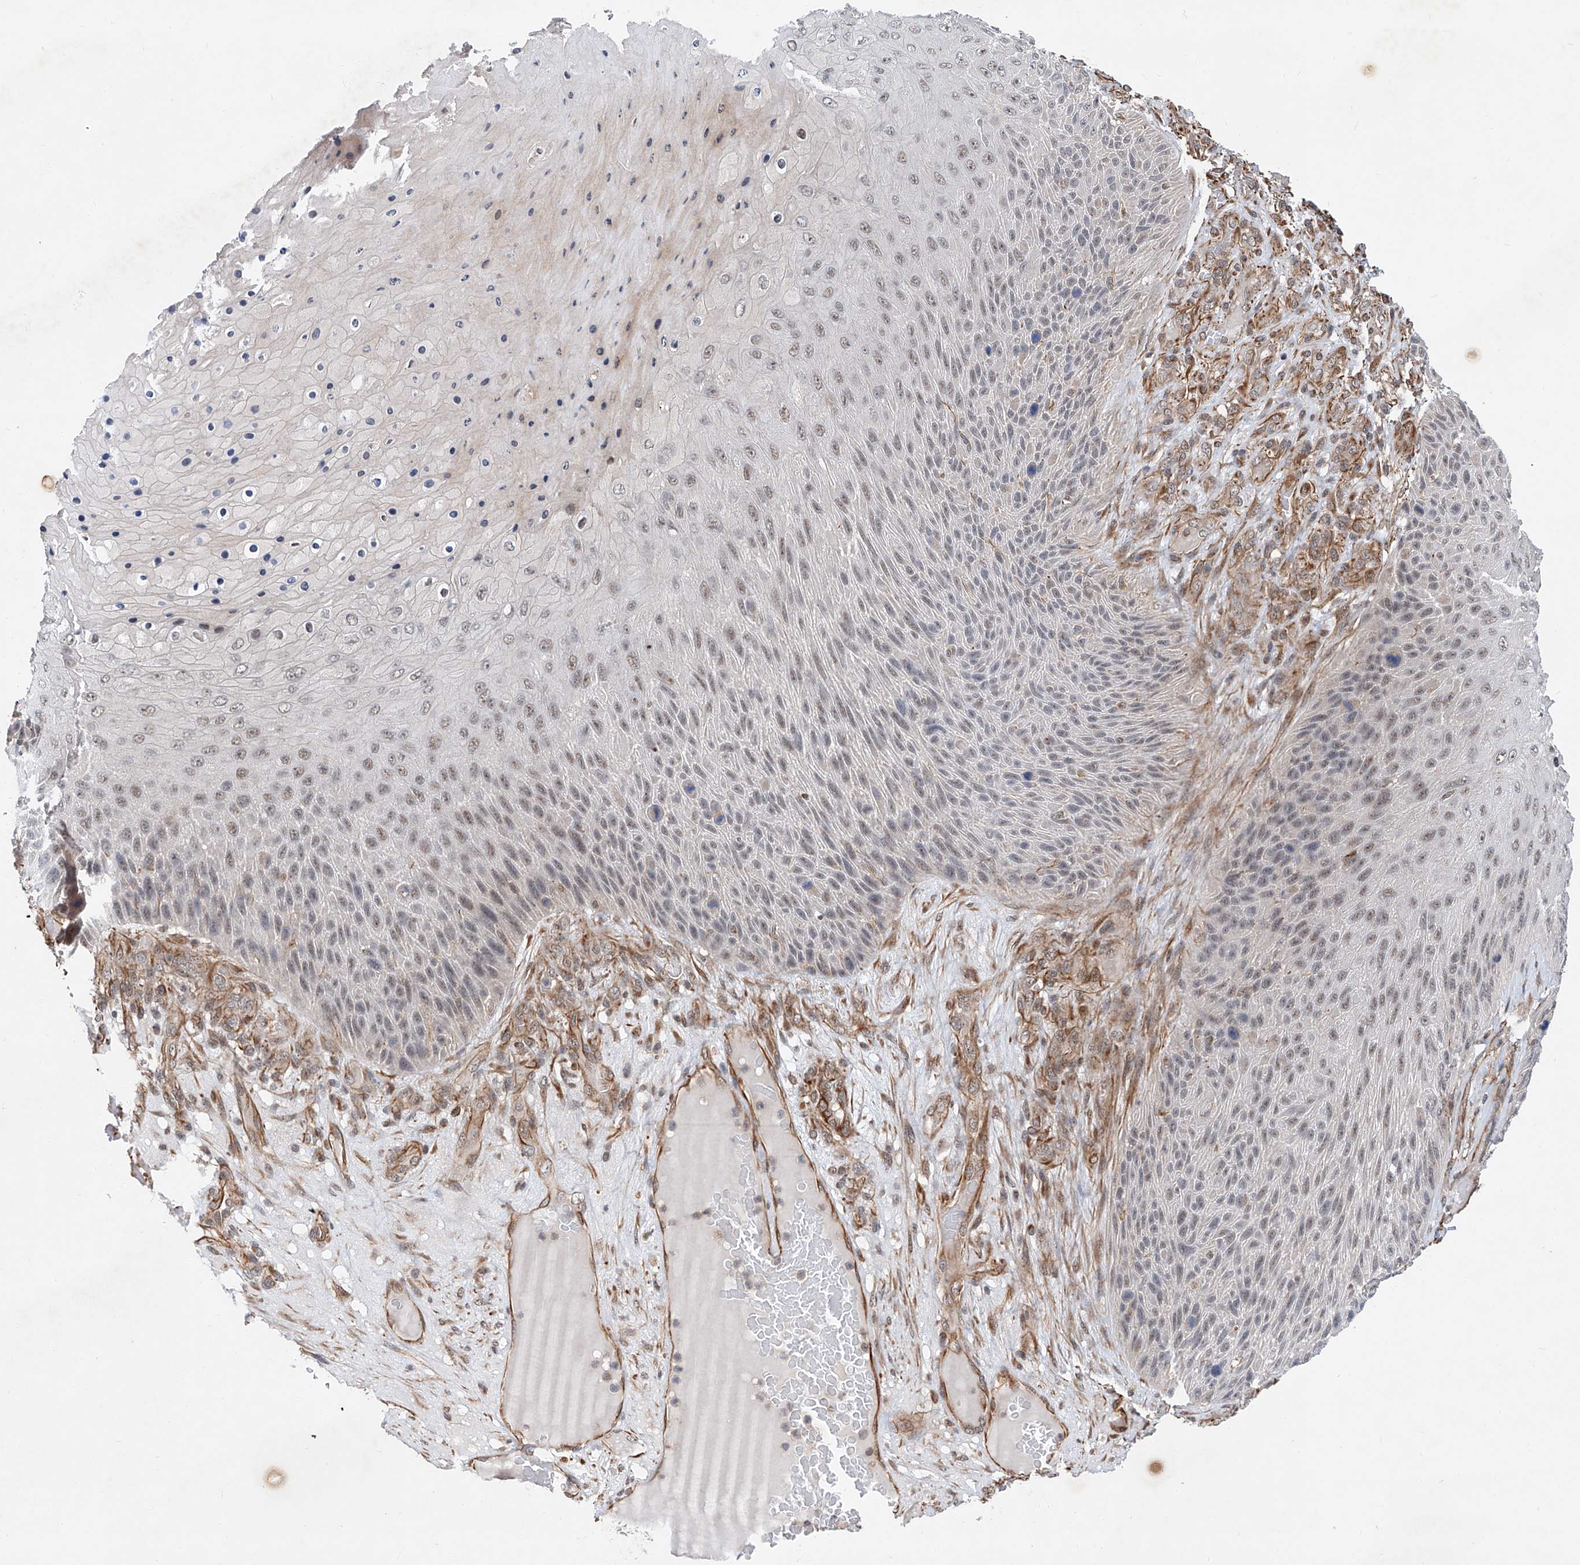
{"staining": {"intensity": "weak", "quantity": "<25%", "location": "nuclear"}, "tissue": "skin cancer", "cell_type": "Tumor cells", "image_type": "cancer", "snomed": [{"axis": "morphology", "description": "Squamous cell carcinoma, NOS"}, {"axis": "topography", "description": "Skin"}], "caption": "A photomicrograph of human skin cancer is negative for staining in tumor cells.", "gene": "AMD1", "patient": {"sex": "female", "age": 88}}